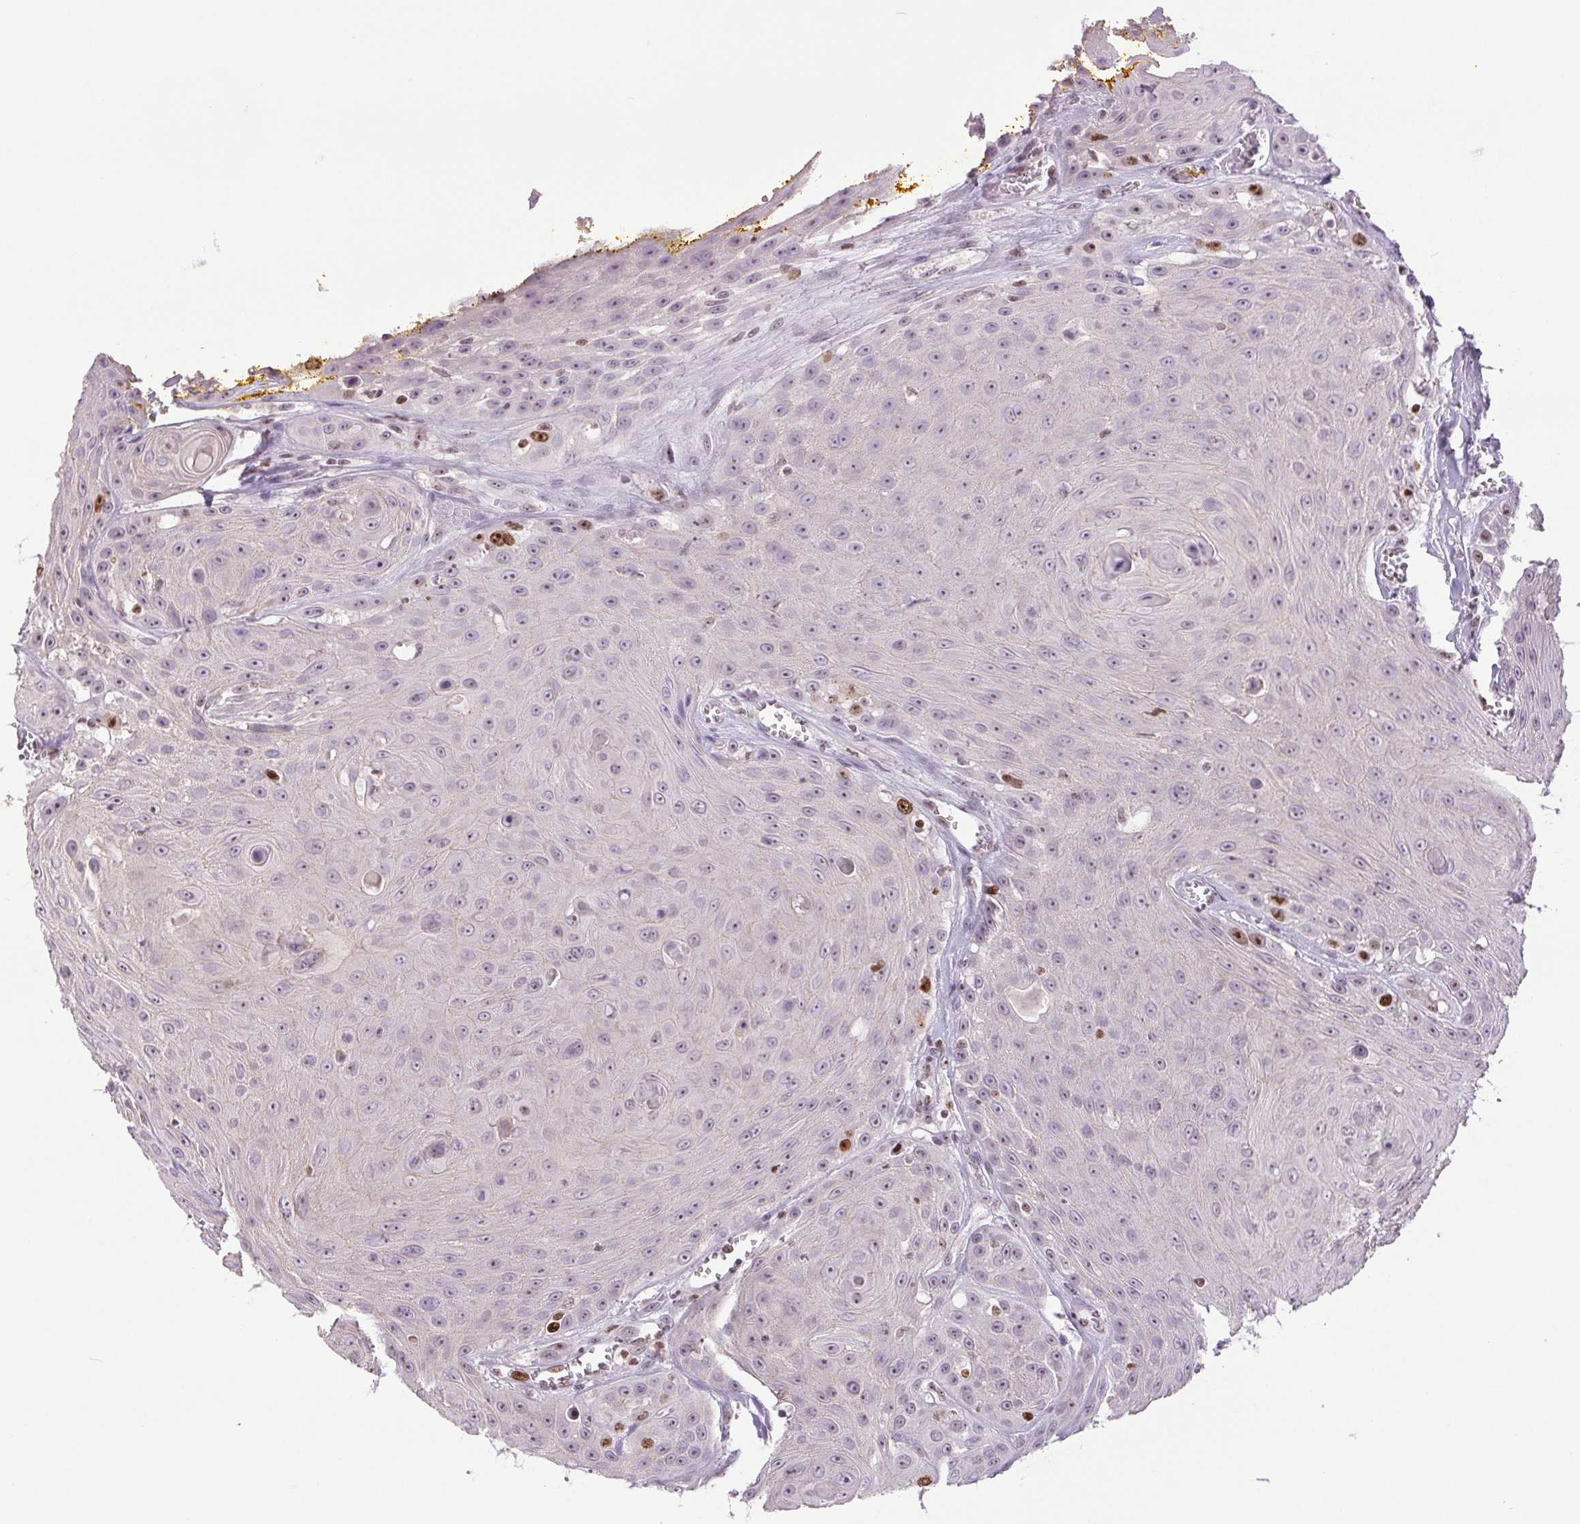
{"staining": {"intensity": "strong", "quantity": "<25%", "location": "nuclear"}, "tissue": "head and neck cancer", "cell_type": "Tumor cells", "image_type": "cancer", "snomed": [{"axis": "morphology", "description": "Squamous cell carcinoma, NOS"}, {"axis": "topography", "description": "Oral tissue"}, {"axis": "topography", "description": "Head-Neck"}], "caption": "Head and neck cancer (squamous cell carcinoma) stained with immunohistochemistry reveals strong nuclear positivity in approximately <25% of tumor cells. The staining was performed using DAB to visualize the protein expression in brown, while the nuclei were stained in blue with hematoxylin (Magnification: 20x).", "gene": "SMIM6", "patient": {"sex": "male", "age": 81}}